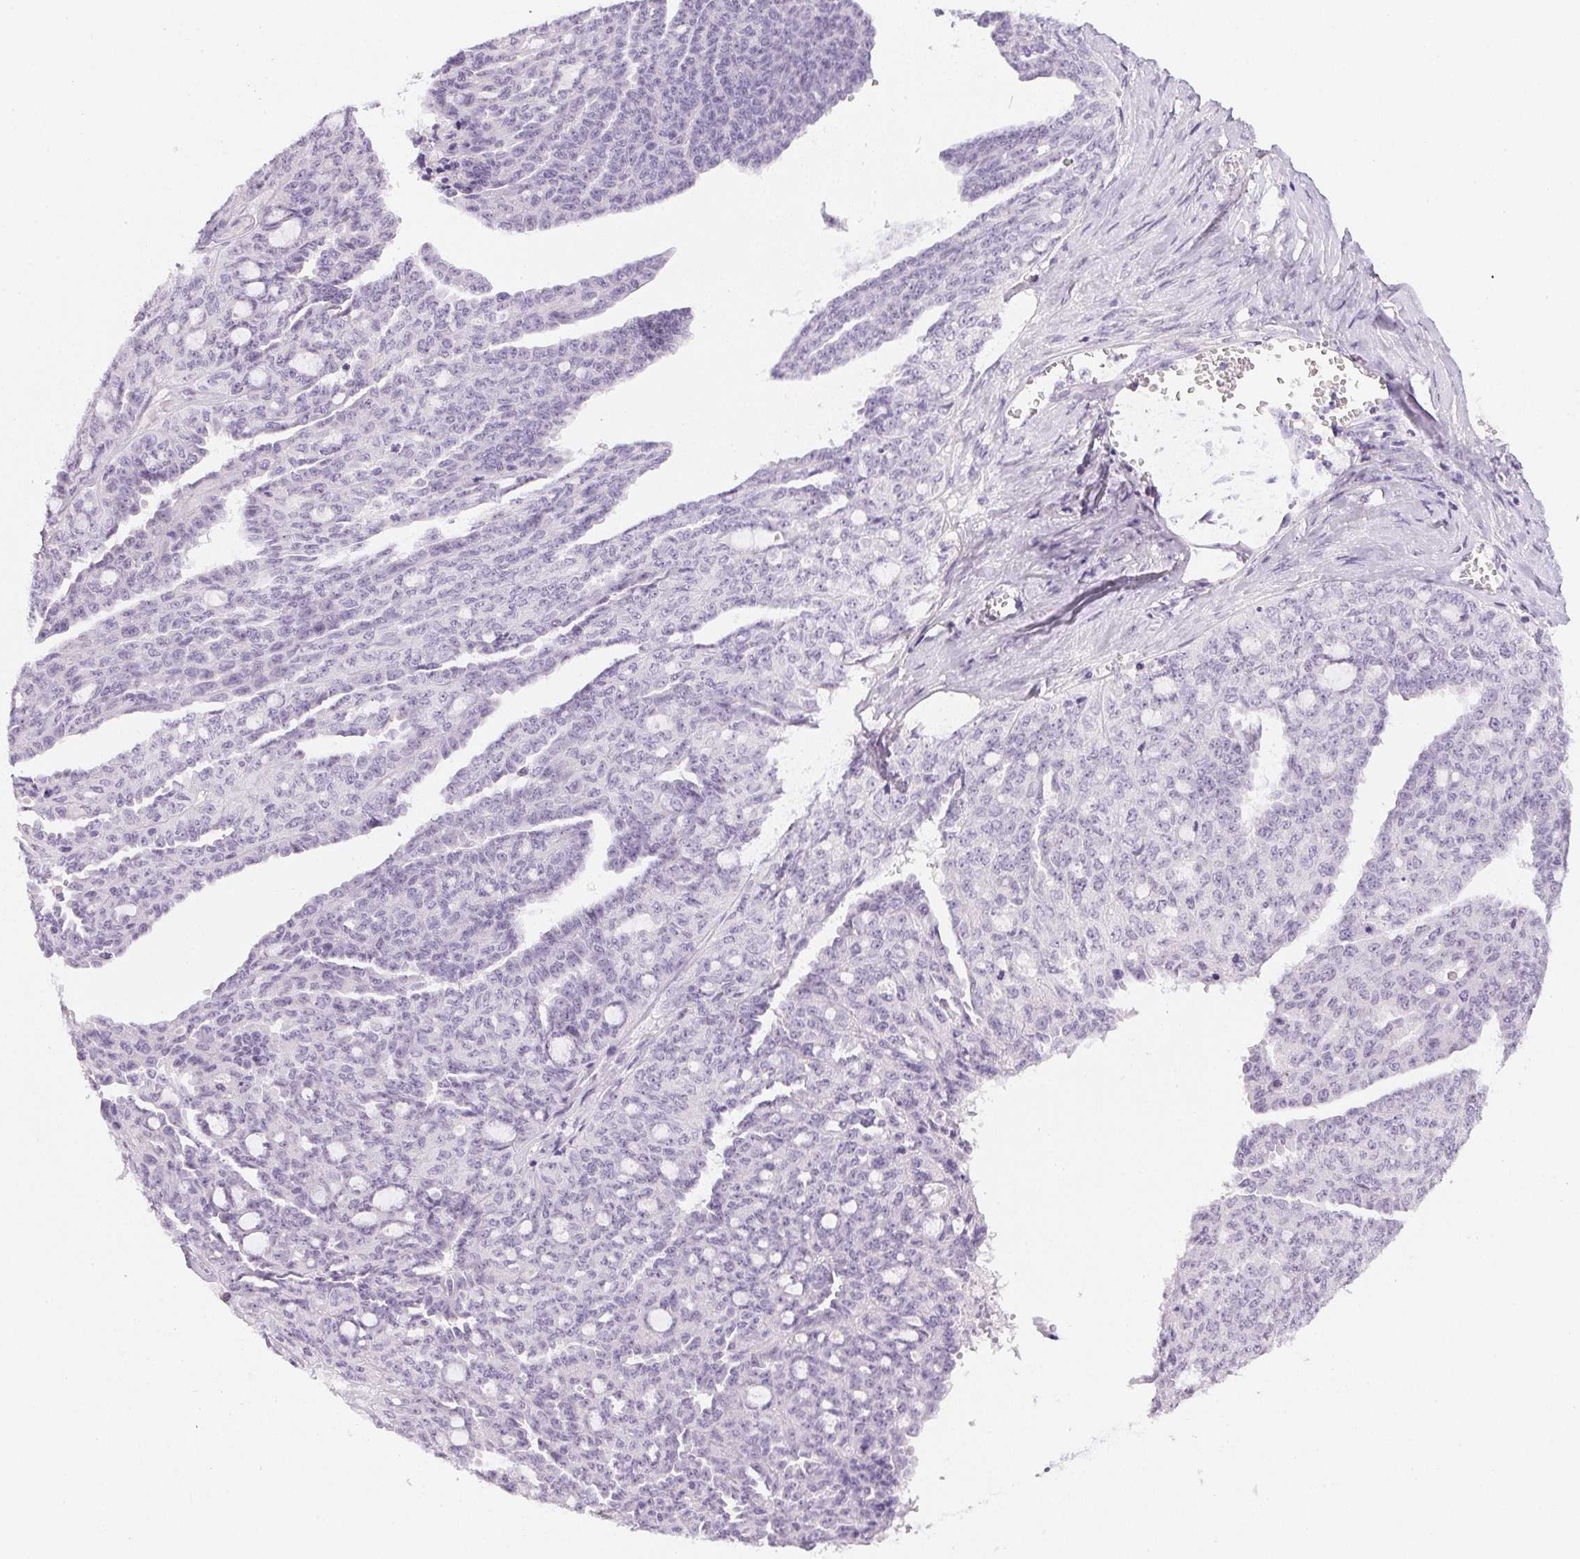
{"staining": {"intensity": "negative", "quantity": "none", "location": "none"}, "tissue": "ovarian cancer", "cell_type": "Tumor cells", "image_type": "cancer", "snomed": [{"axis": "morphology", "description": "Cystadenocarcinoma, serous, NOS"}, {"axis": "topography", "description": "Ovary"}], "caption": "The immunohistochemistry image has no significant staining in tumor cells of ovarian serous cystadenocarcinoma tissue.", "gene": "PPY", "patient": {"sex": "female", "age": 71}}